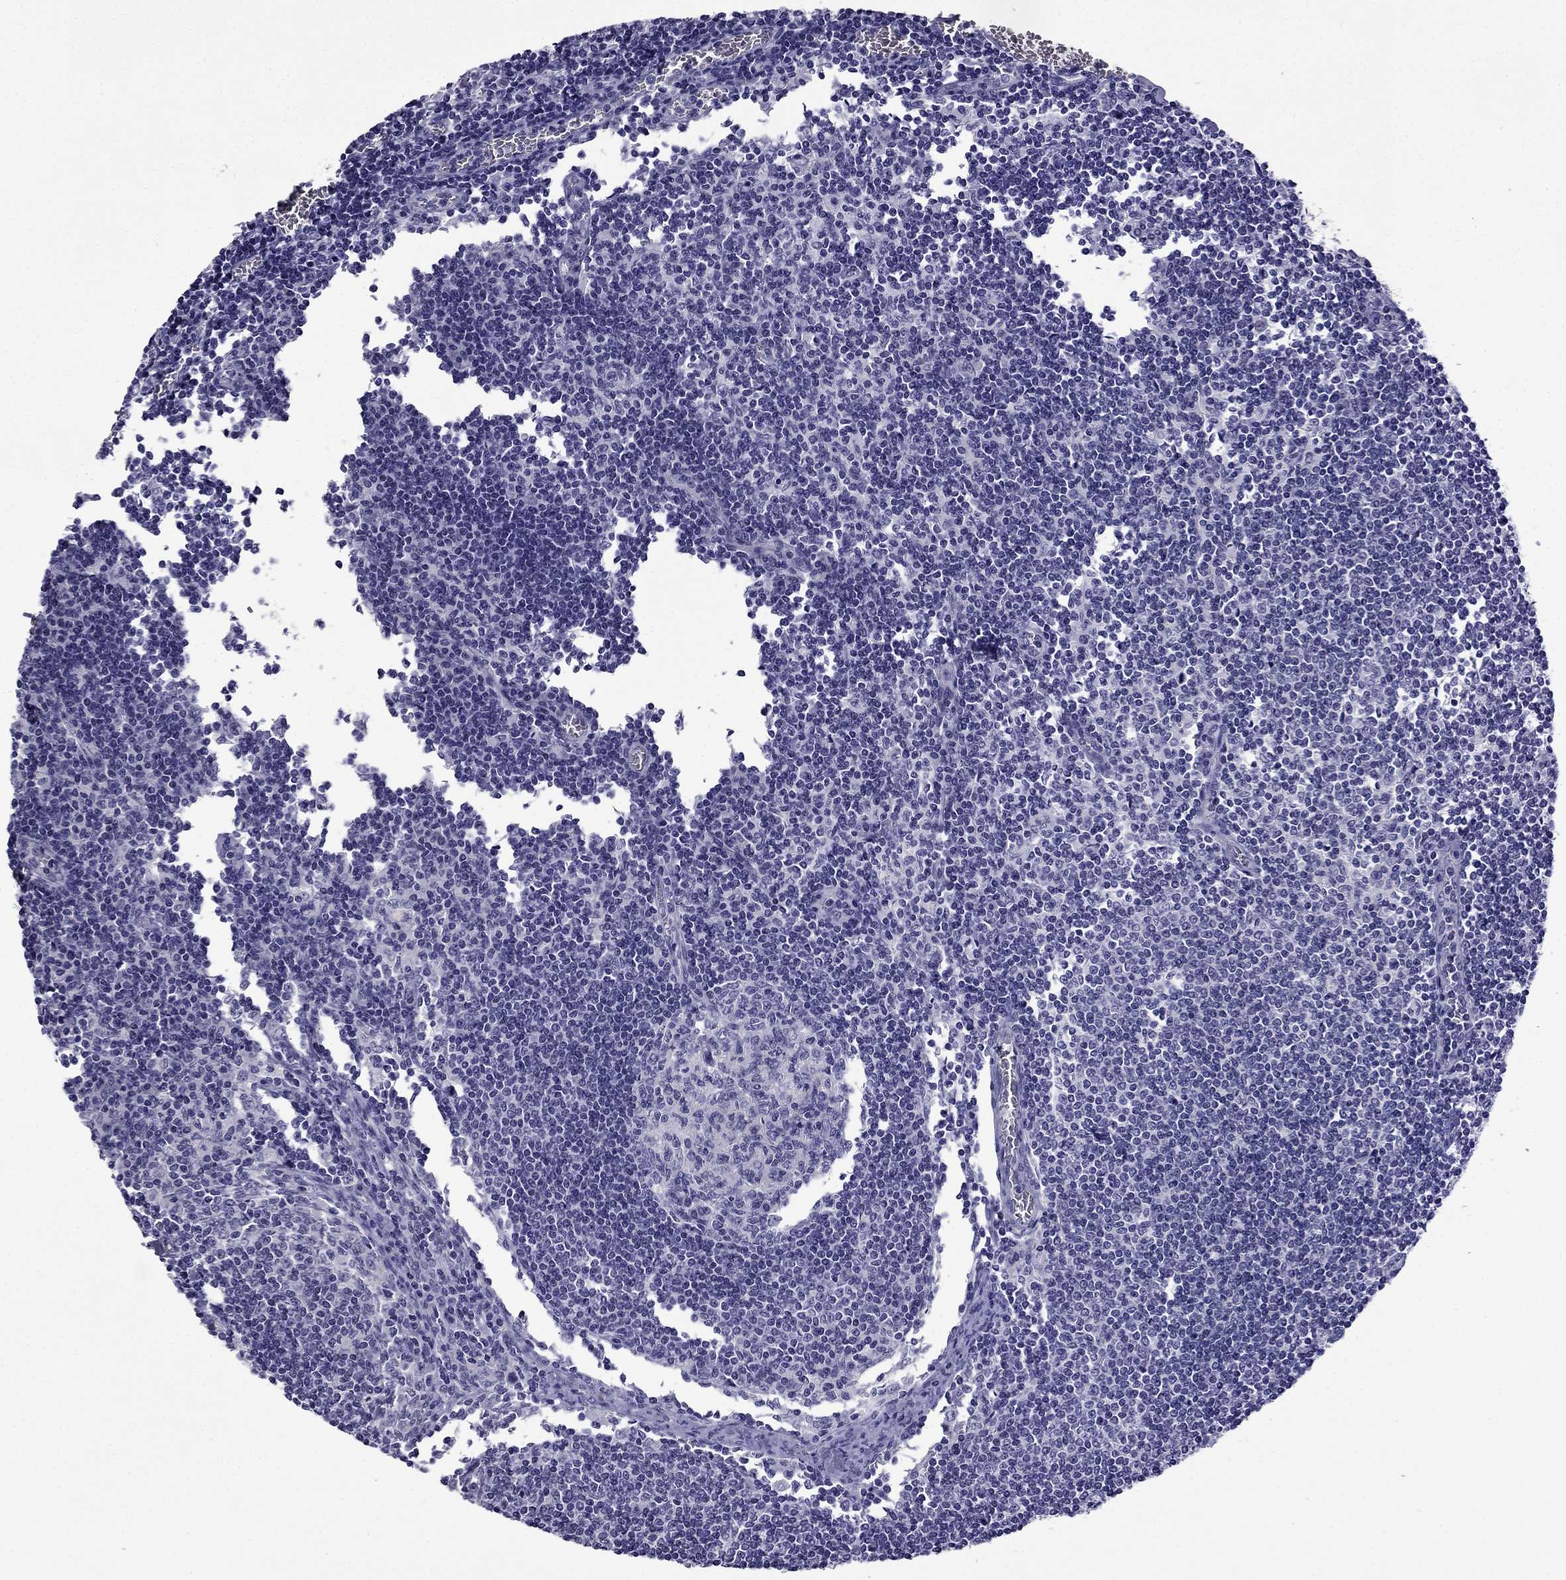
{"staining": {"intensity": "negative", "quantity": "none", "location": "none"}, "tissue": "lymph node", "cell_type": "Germinal center cells", "image_type": "normal", "snomed": [{"axis": "morphology", "description": "Normal tissue, NOS"}, {"axis": "topography", "description": "Lymph node"}], "caption": "The histopathology image demonstrates no significant staining in germinal center cells of lymph node.", "gene": "POM121L12", "patient": {"sex": "male", "age": 59}}